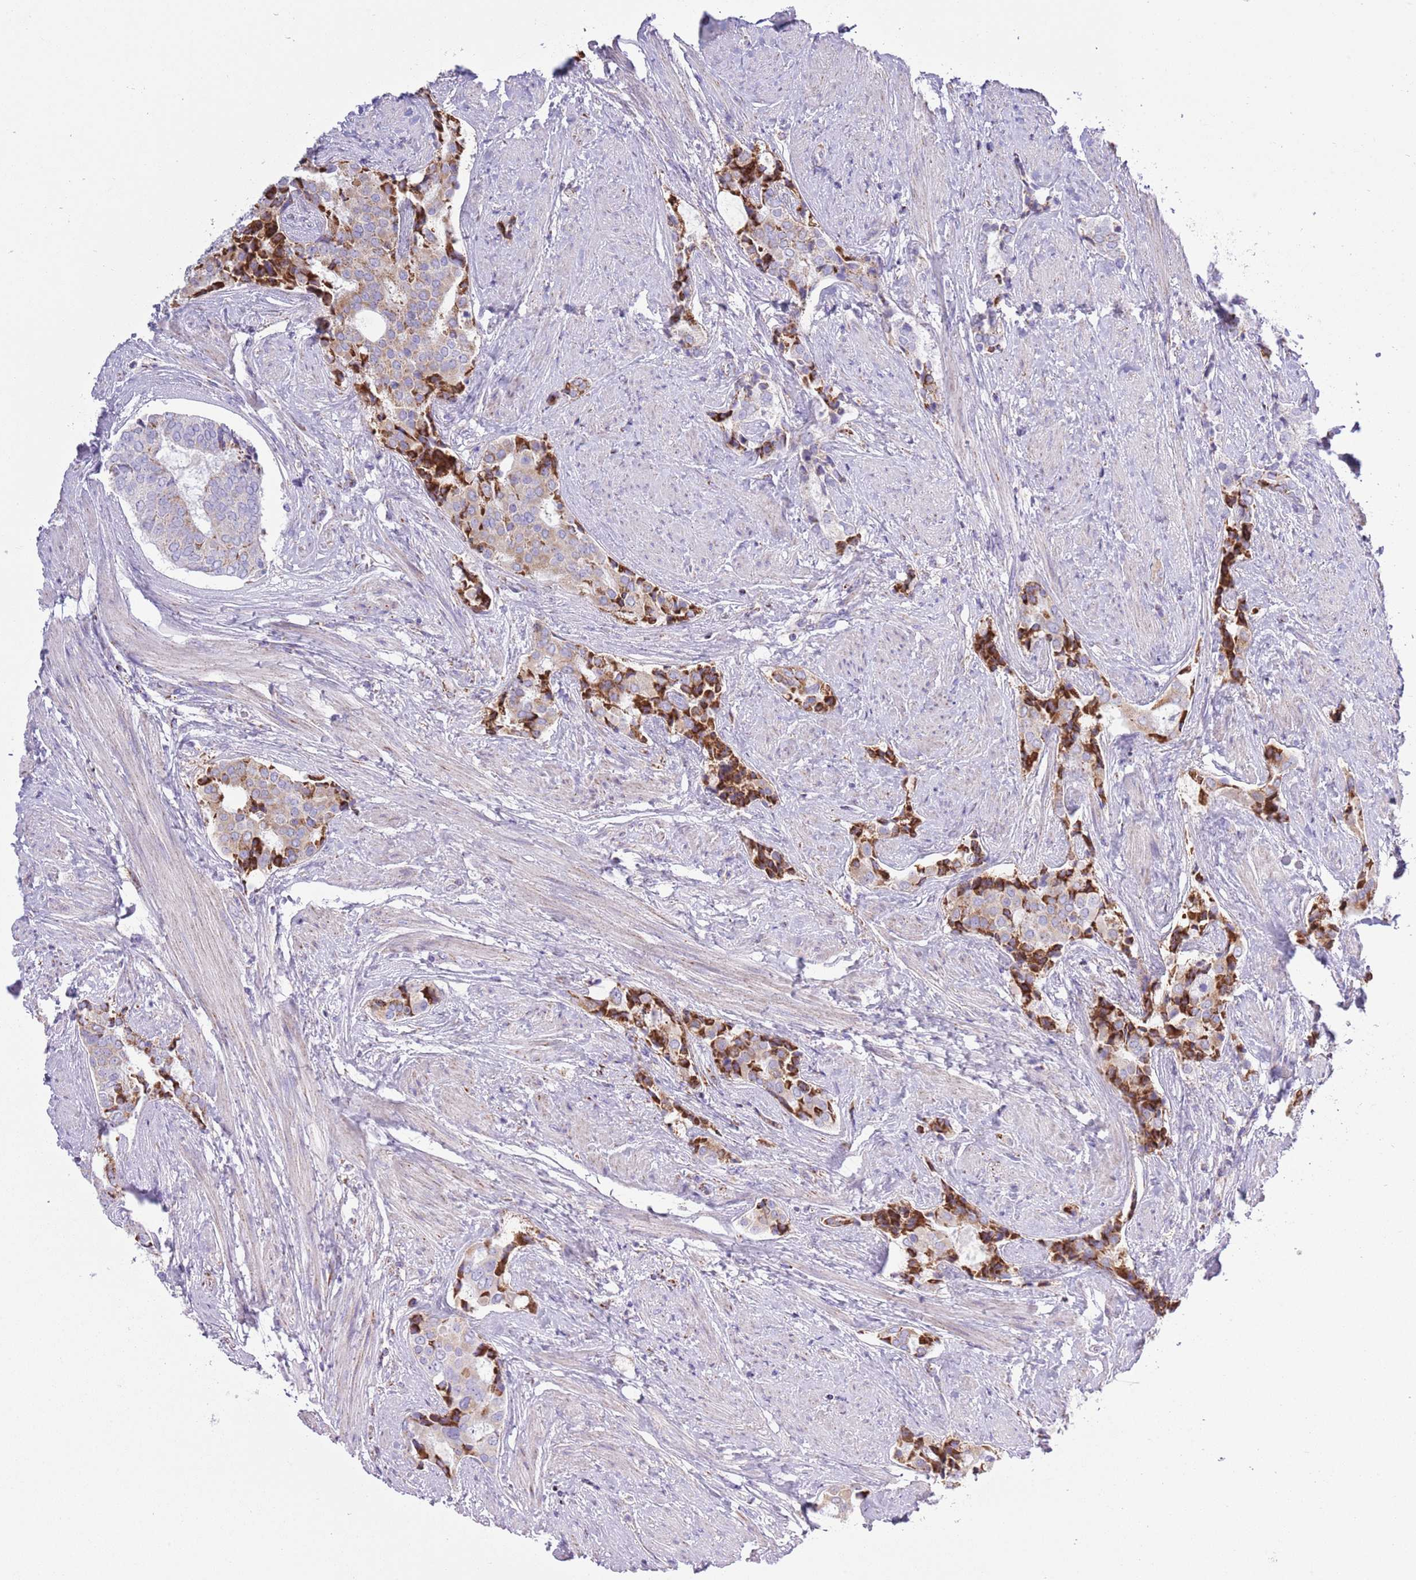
{"staining": {"intensity": "strong", "quantity": "25%-75%", "location": "cytoplasmic/membranous"}, "tissue": "prostate cancer", "cell_type": "Tumor cells", "image_type": "cancer", "snomed": [{"axis": "morphology", "description": "Adenocarcinoma, High grade"}, {"axis": "topography", "description": "Prostate"}], "caption": "An IHC histopathology image of tumor tissue is shown. Protein staining in brown highlights strong cytoplasmic/membranous positivity in prostate high-grade adenocarcinoma within tumor cells.", "gene": "ATP6V1B1", "patient": {"sex": "male", "age": 71}}